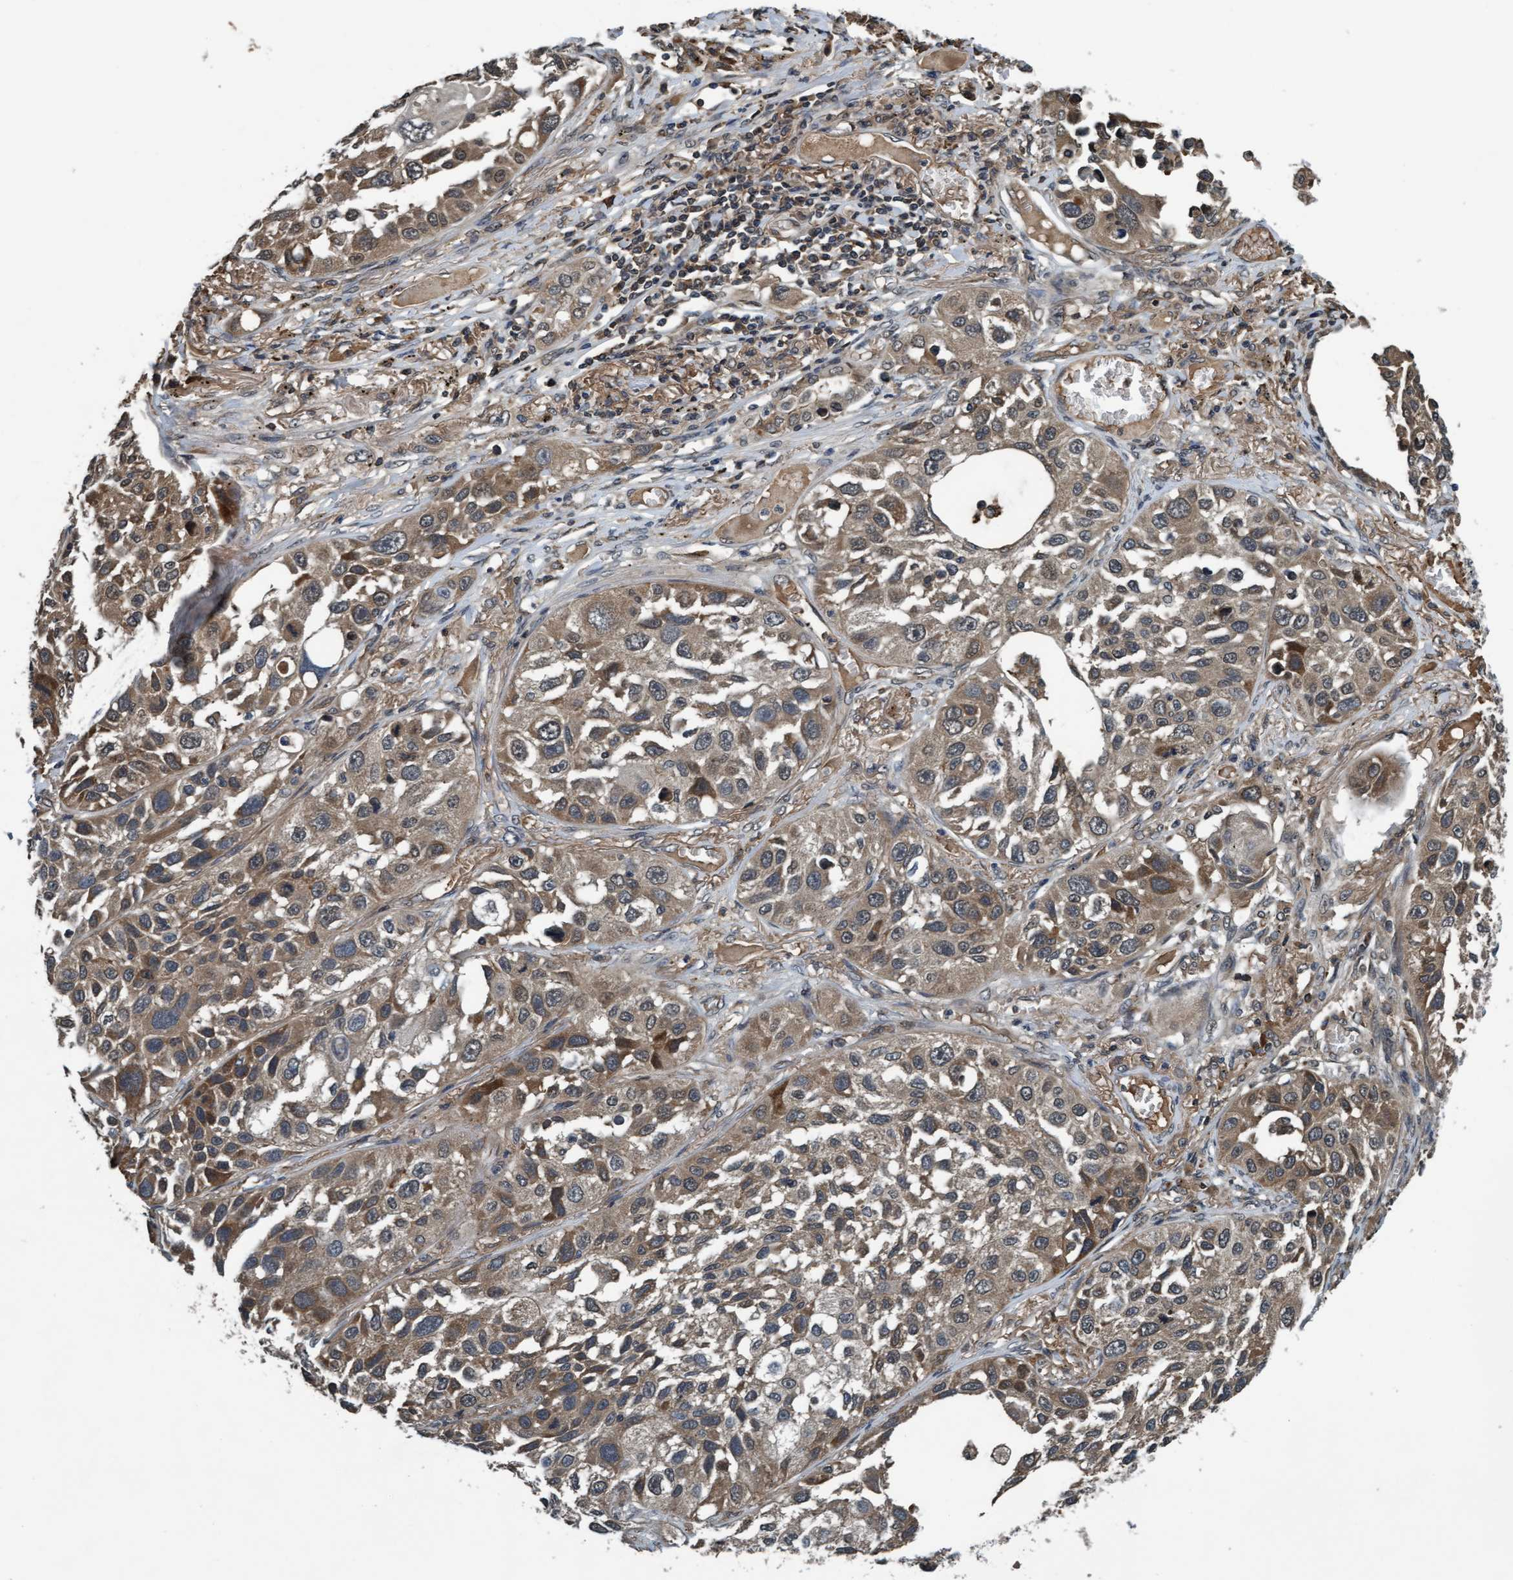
{"staining": {"intensity": "moderate", "quantity": ">75%", "location": "cytoplasmic/membranous,nuclear"}, "tissue": "lung cancer", "cell_type": "Tumor cells", "image_type": "cancer", "snomed": [{"axis": "morphology", "description": "Squamous cell carcinoma, NOS"}, {"axis": "topography", "description": "Lung"}], "caption": "High-power microscopy captured an immunohistochemistry image of lung cancer, revealing moderate cytoplasmic/membranous and nuclear expression in about >75% of tumor cells.", "gene": "WASF1", "patient": {"sex": "male", "age": 71}}